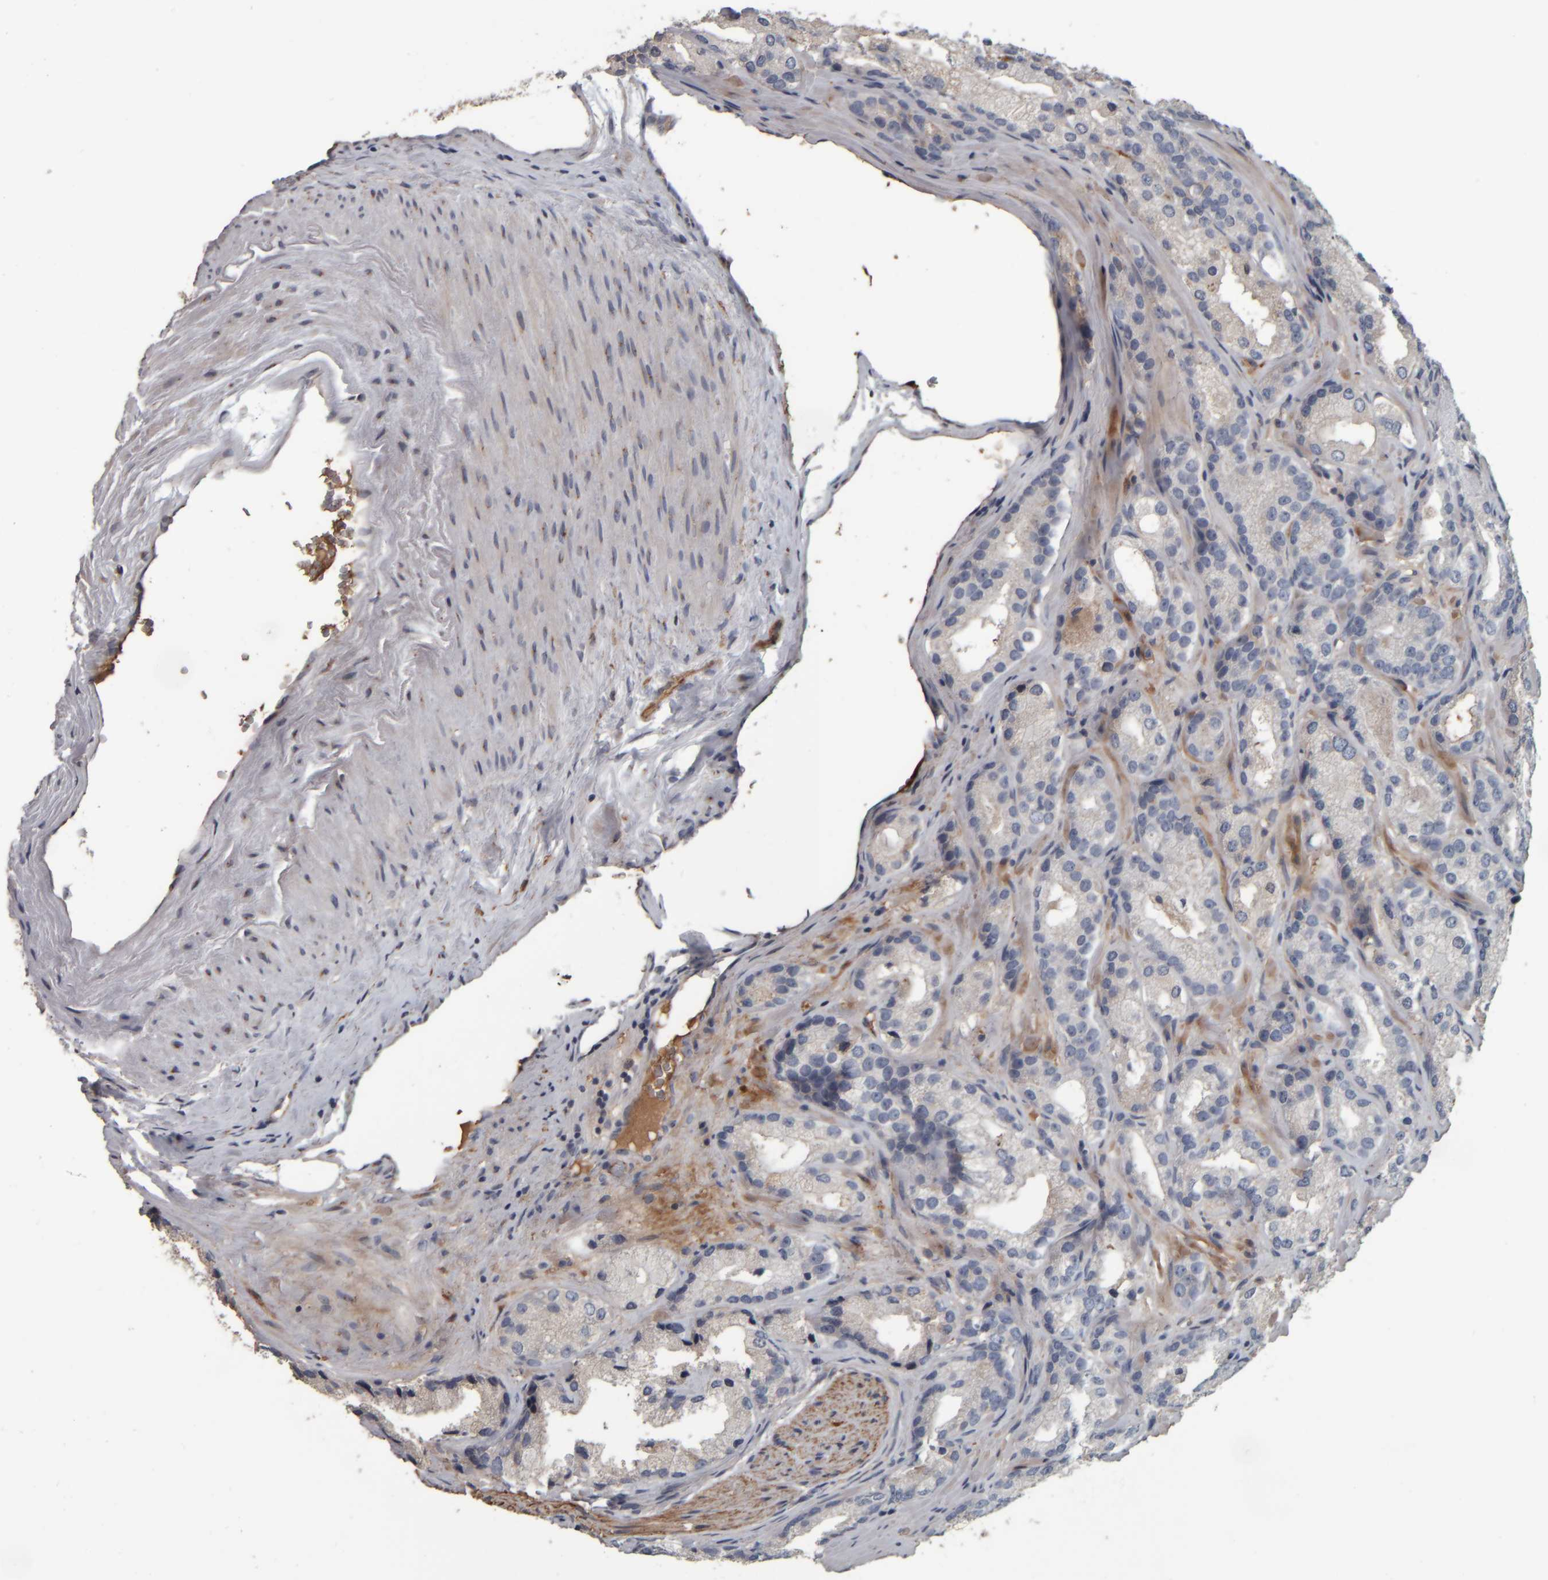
{"staining": {"intensity": "negative", "quantity": "none", "location": "none"}, "tissue": "prostate cancer", "cell_type": "Tumor cells", "image_type": "cancer", "snomed": [{"axis": "morphology", "description": "Adenocarcinoma, High grade"}, {"axis": "topography", "description": "Prostate"}], "caption": "This histopathology image is of prostate adenocarcinoma (high-grade) stained with immunohistochemistry to label a protein in brown with the nuclei are counter-stained blue. There is no expression in tumor cells.", "gene": "CAVIN4", "patient": {"sex": "male", "age": 63}}